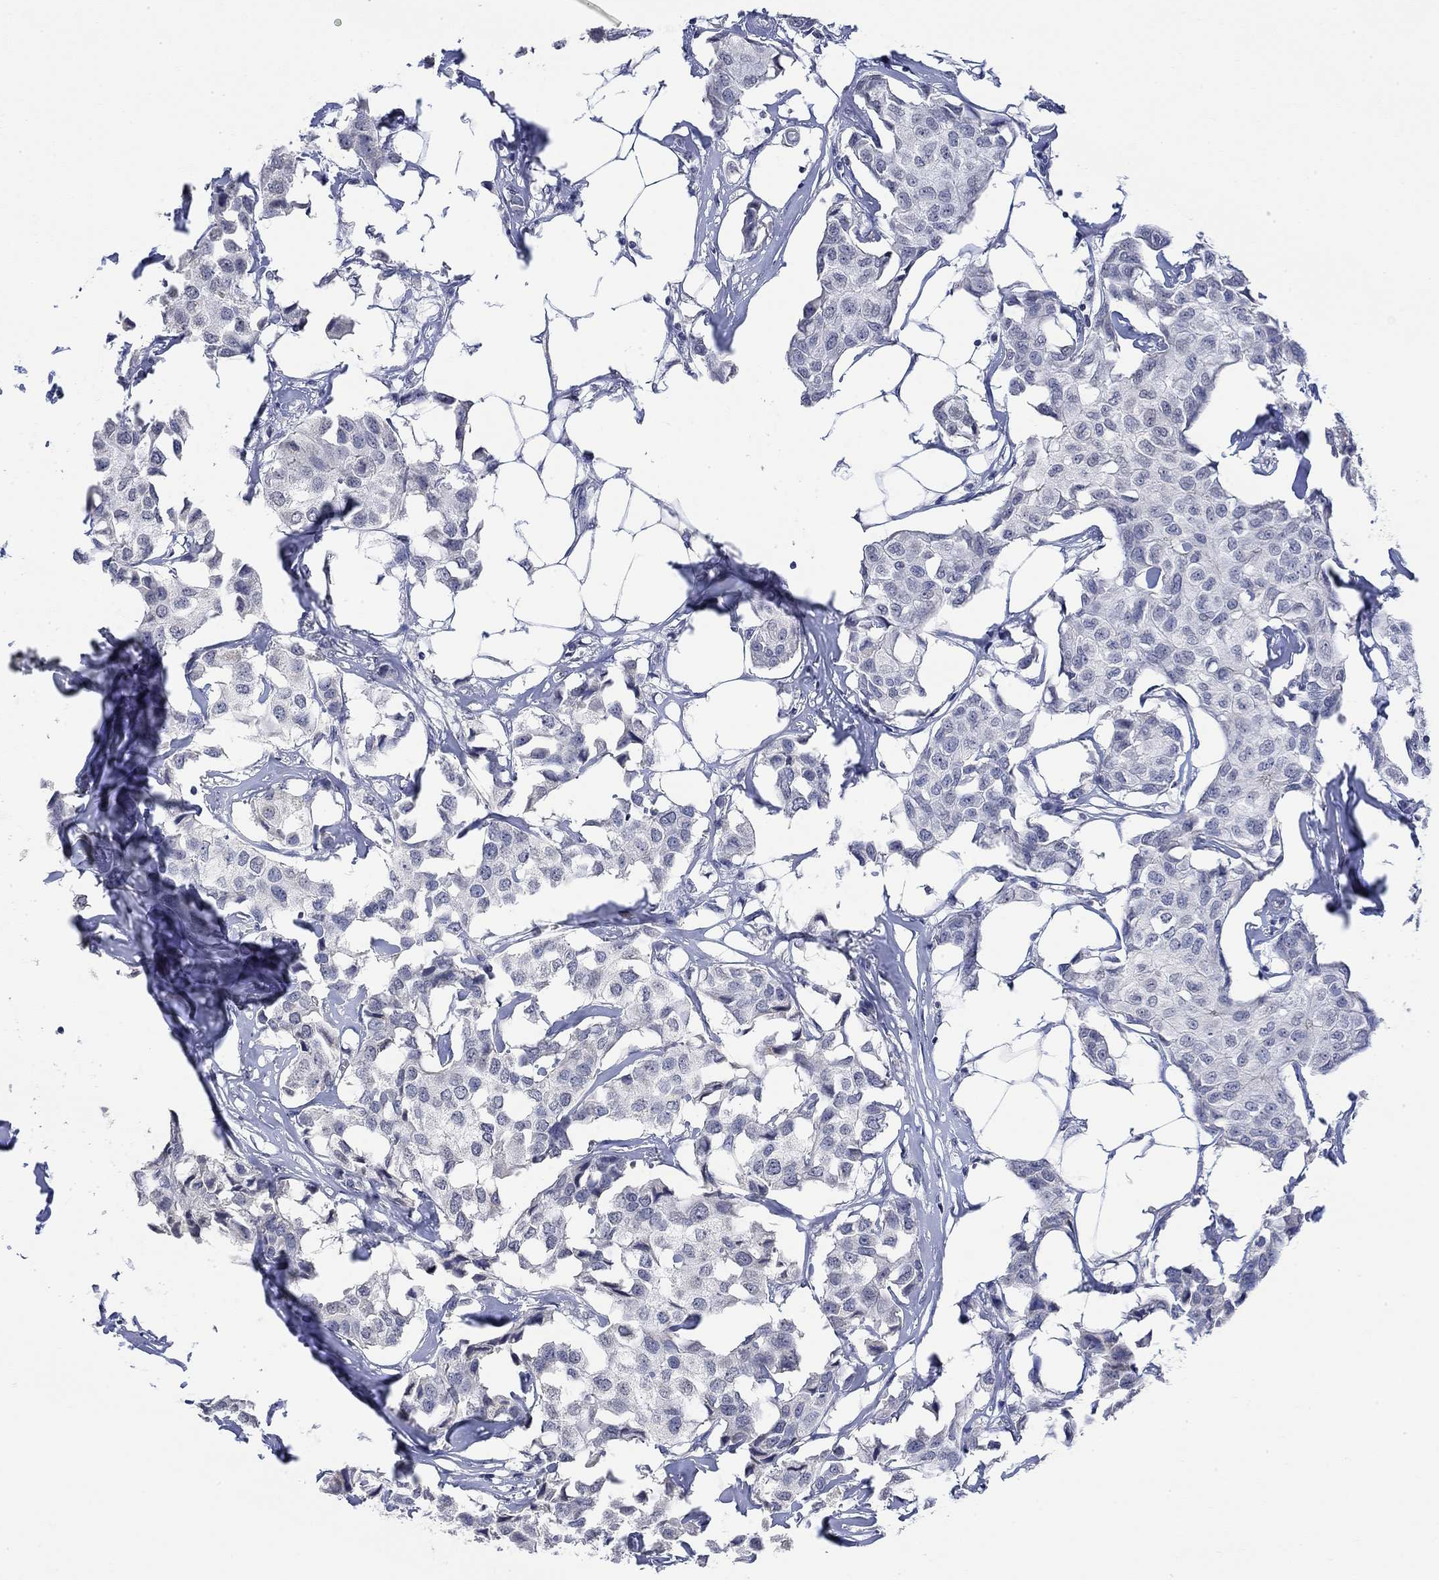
{"staining": {"intensity": "negative", "quantity": "none", "location": "none"}, "tissue": "breast cancer", "cell_type": "Tumor cells", "image_type": "cancer", "snomed": [{"axis": "morphology", "description": "Duct carcinoma"}, {"axis": "topography", "description": "Breast"}], "caption": "Immunohistochemistry (IHC) micrograph of human breast infiltrating ductal carcinoma stained for a protein (brown), which shows no staining in tumor cells.", "gene": "TMEM255A", "patient": {"sex": "female", "age": 80}}